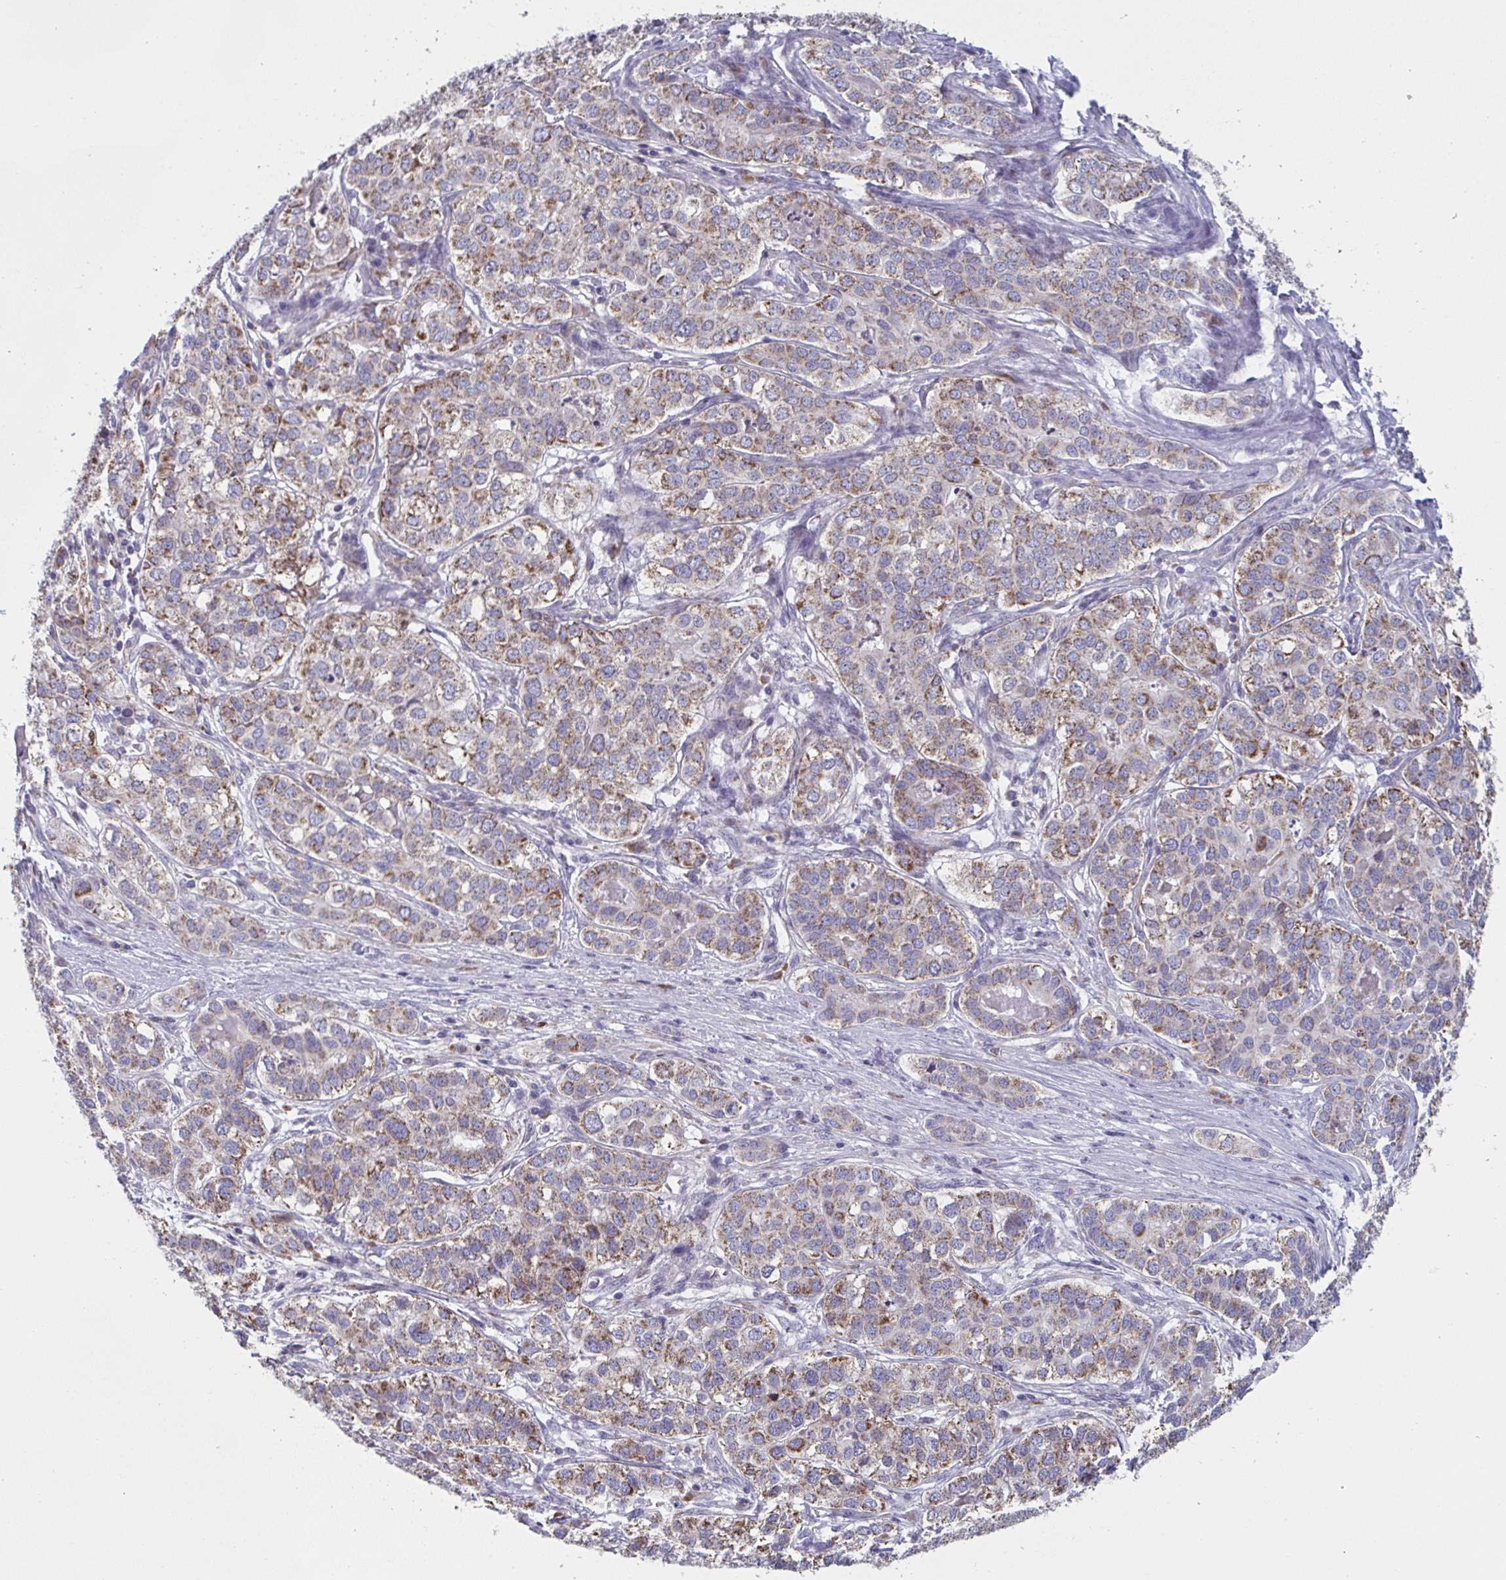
{"staining": {"intensity": "moderate", "quantity": ">75%", "location": "cytoplasmic/membranous"}, "tissue": "liver cancer", "cell_type": "Tumor cells", "image_type": "cancer", "snomed": [{"axis": "morphology", "description": "Cholangiocarcinoma"}, {"axis": "topography", "description": "Liver"}], "caption": "Brown immunohistochemical staining in liver cholangiocarcinoma demonstrates moderate cytoplasmic/membranous expression in about >75% of tumor cells. The staining was performed using DAB to visualize the protein expression in brown, while the nuclei were stained in blue with hematoxylin (Magnification: 20x).", "gene": "NIPSNAP1", "patient": {"sex": "male", "age": 56}}